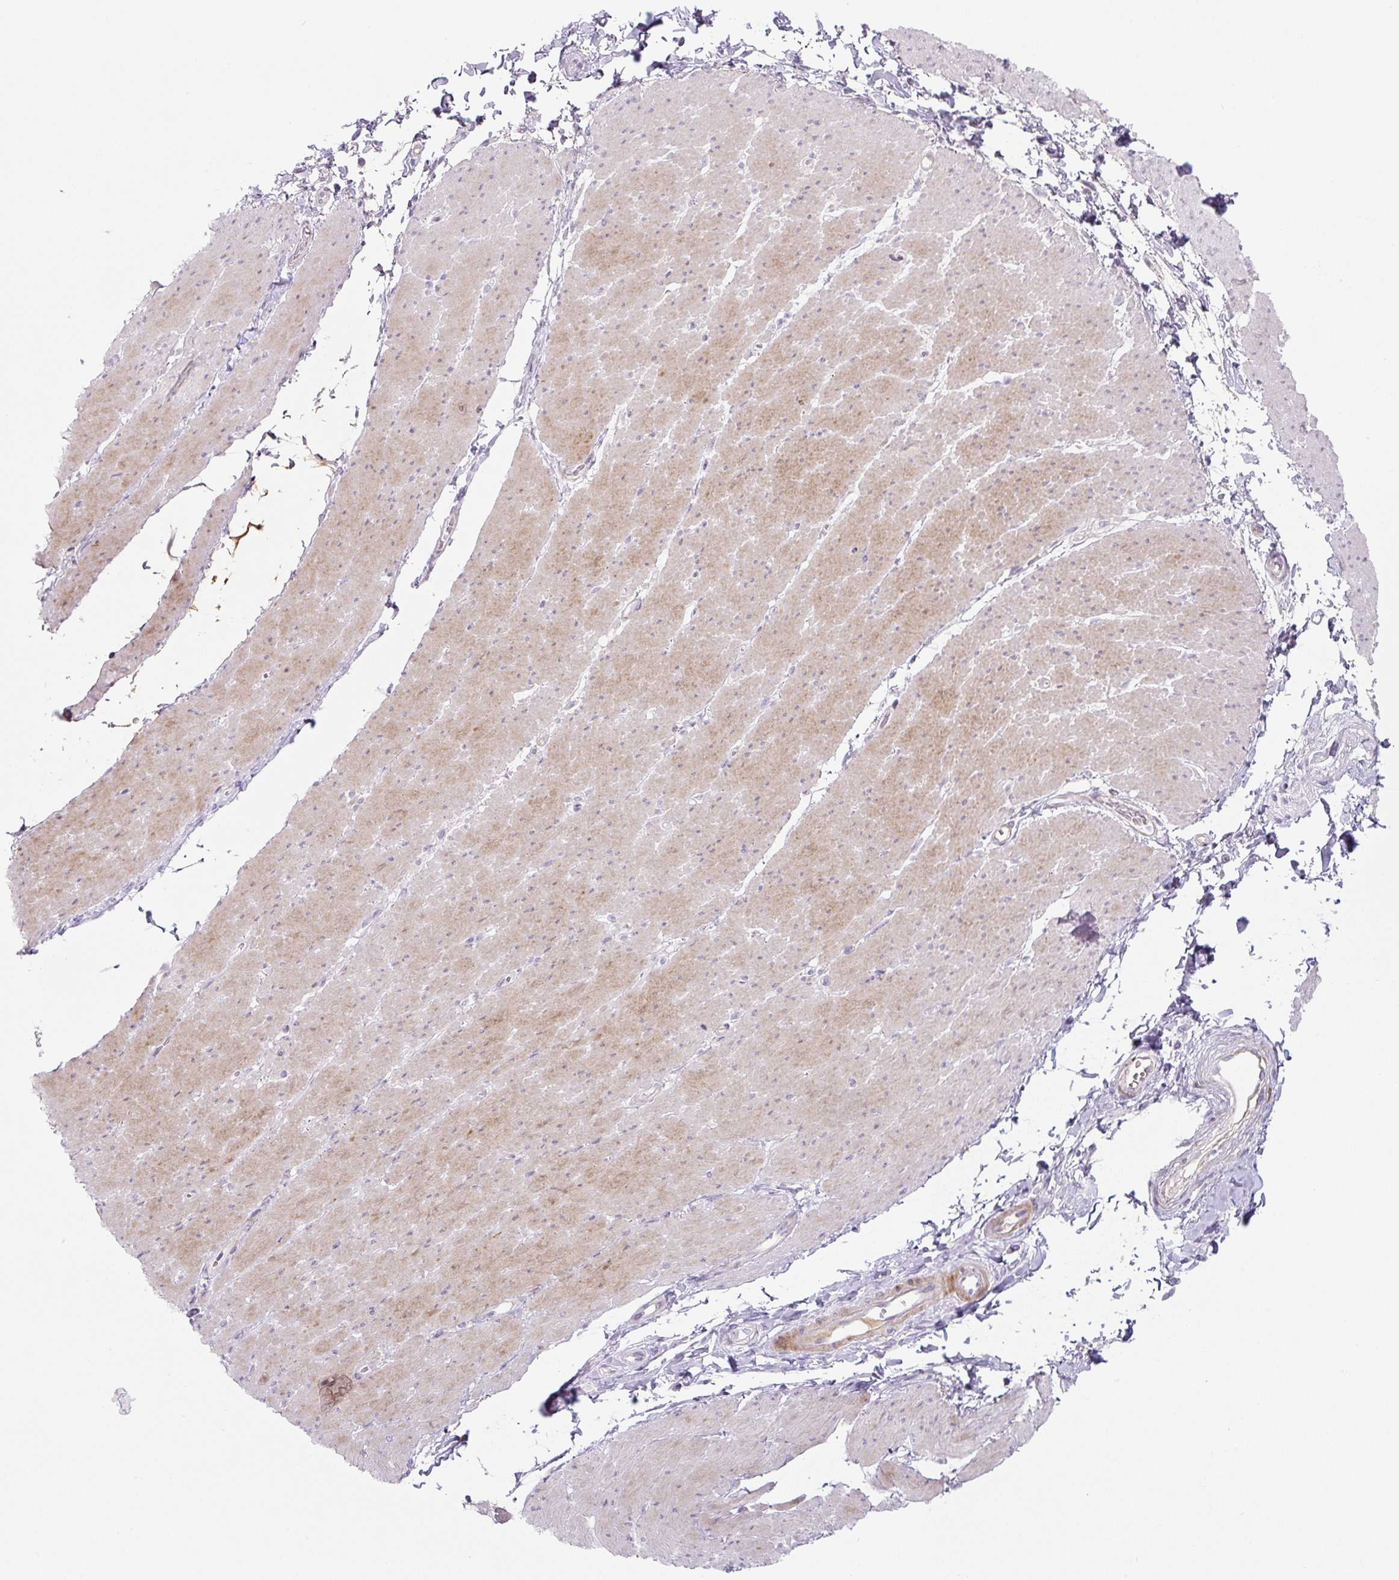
{"staining": {"intensity": "moderate", "quantity": "25%-75%", "location": "cytoplasmic/membranous"}, "tissue": "smooth muscle", "cell_type": "Smooth muscle cells", "image_type": "normal", "snomed": [{"axis": "morphology", "description": "Normal tissue, NOS"}, {"axis": "topography", "description": "Smooth muscle"}, {"axis": "topography", "description": "Rectum"}], "caption": "Protein expression by immunohistochemistry (IHC) shows moderate cytoplasmic/membranous staining in approximately 25%-75% of smooth muscle cells in benign smooth muscle. (DAB (3,3'-diaminobenzidine) = brown stain, brightfield microscopy at high magnification).", "gene": "PRM1", "patient": {"sex": "male", "age": 53}}